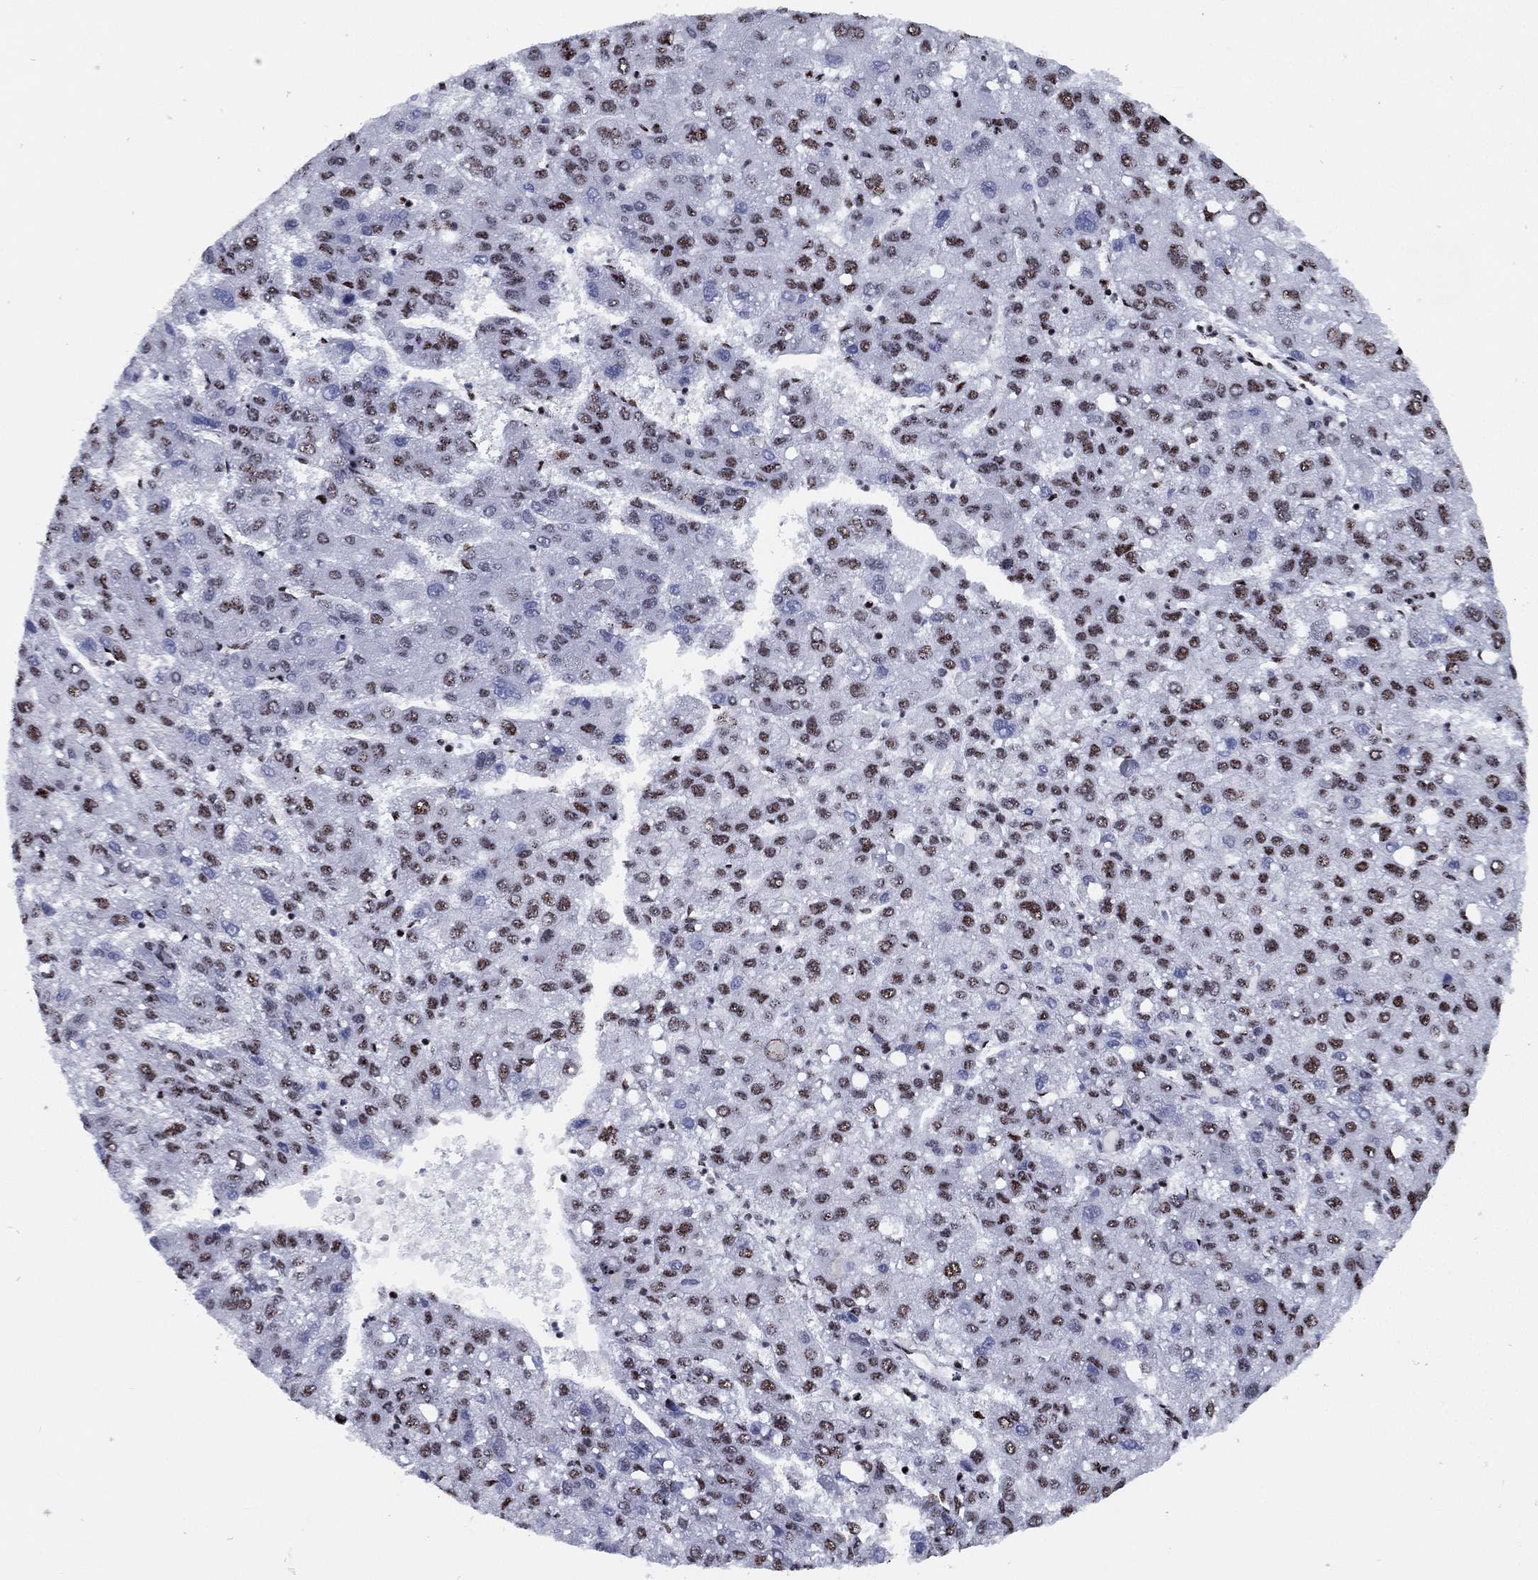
{"staining": {"intensity": "moderate", "quantity": ">75%", "location": "nuclear"}, "tissue": "liver cancer", "cell_type": "Tumor cells", "image_type": "cancer", "snomed": [{"axis": "morphology", "description": "Carcinoma, Hepatocellular, NOS"}, {"axis": "topography", "description": "Liver"}], "caption": "Moderate nuclear positivity is appreciated in about >75% of tumor cells in liver hepatocellular carcinoma.", "gene": "CYB561D2", "patient": {"sex": "female", "age": 82}}